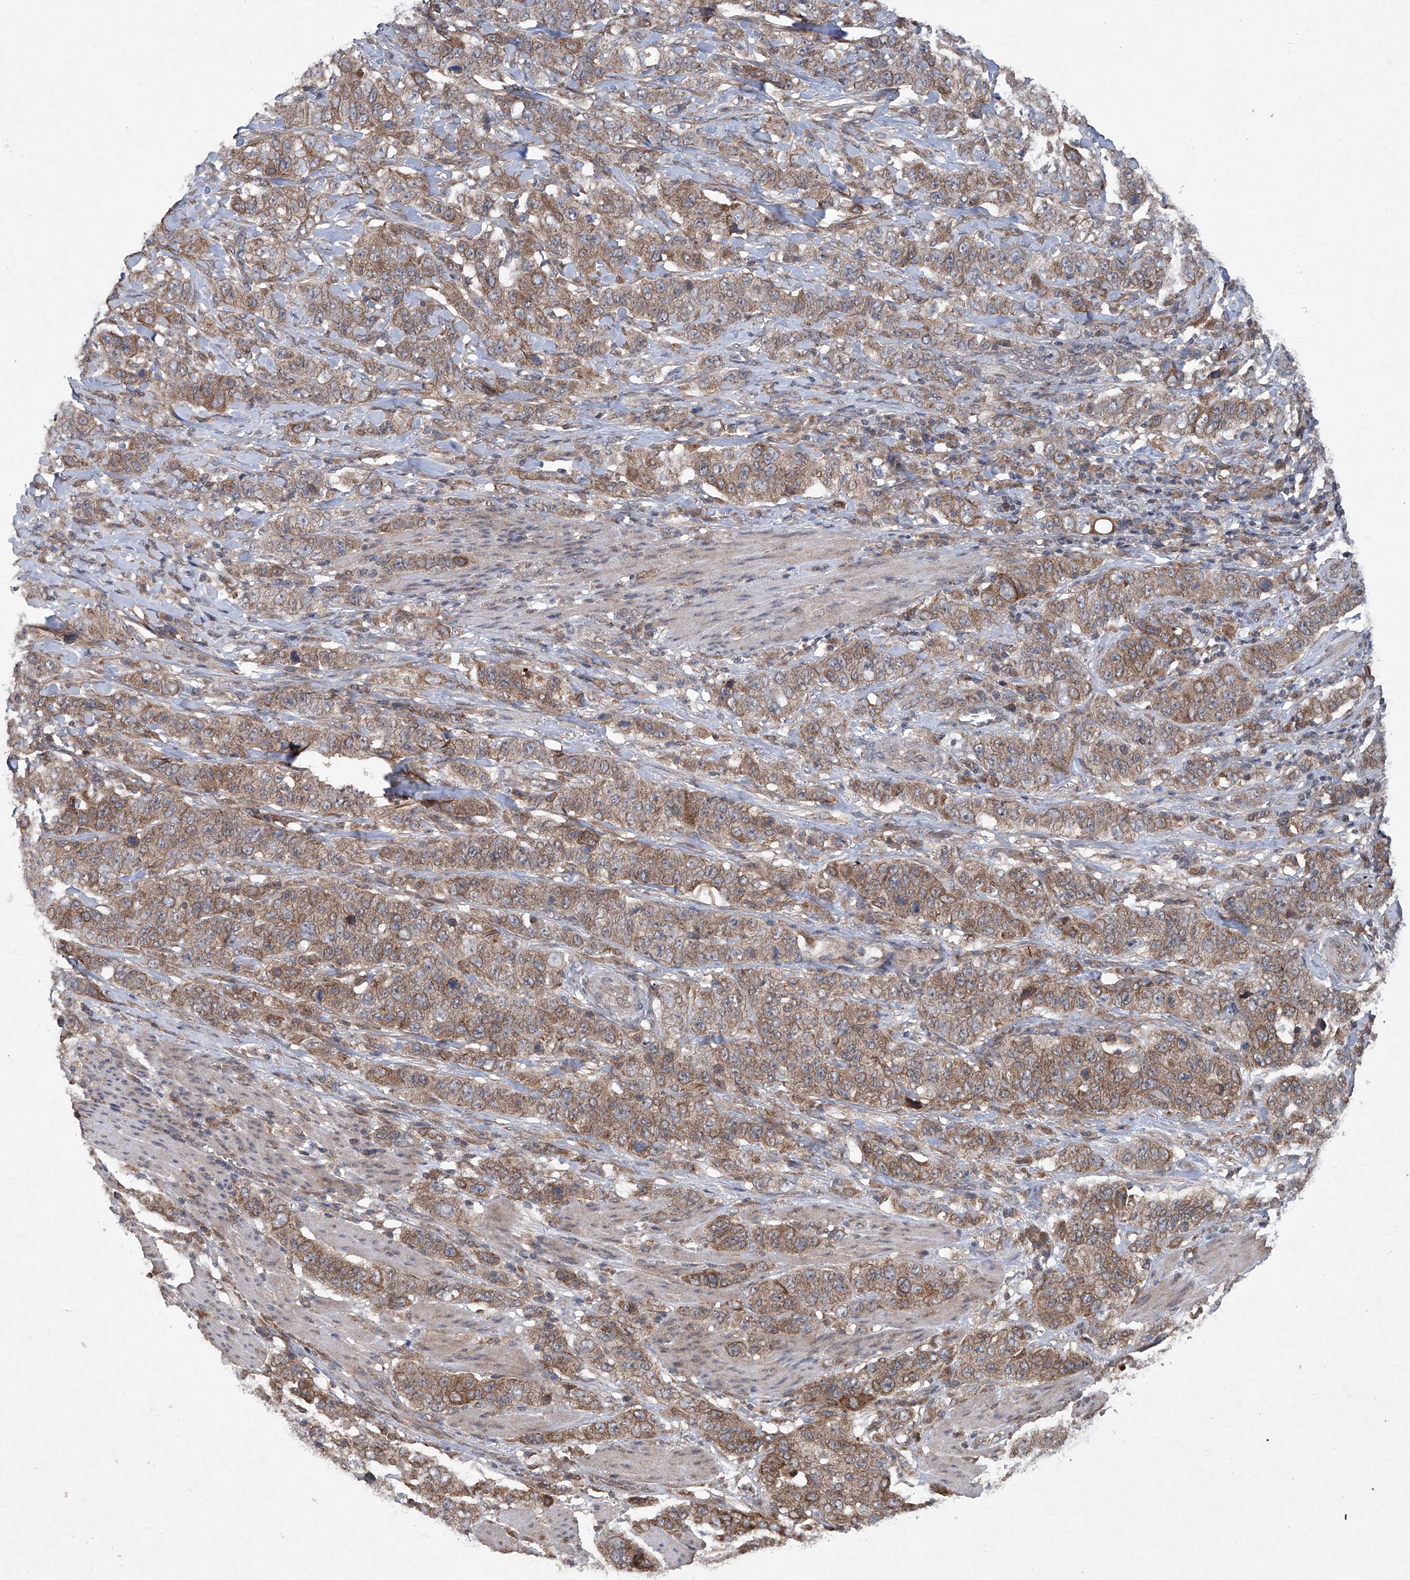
{"staining": {"intensity": "moderate", "quantity": ">75%", "location": "cytoplasmic/membranous"}, "tissue": "stomach cancer", "cell_type": "Tumor cells", "image_type": "cancer", "snomed": [{"axis": "morphology", "description": "Adenocarcinoma, NOS"}, {"axis": "topography", "description": "Stomach"}], "caption": "This histopathology image displays stomach adenocarcinoma stained with IHC to label a protein in brown. The cytoplasmic/membranous of tumor cells show moderate positivity for the protein. Nuclei are counter-stained blue.", "gene": "SUMF2", "patient": {"sex": "male", "age": 48}}